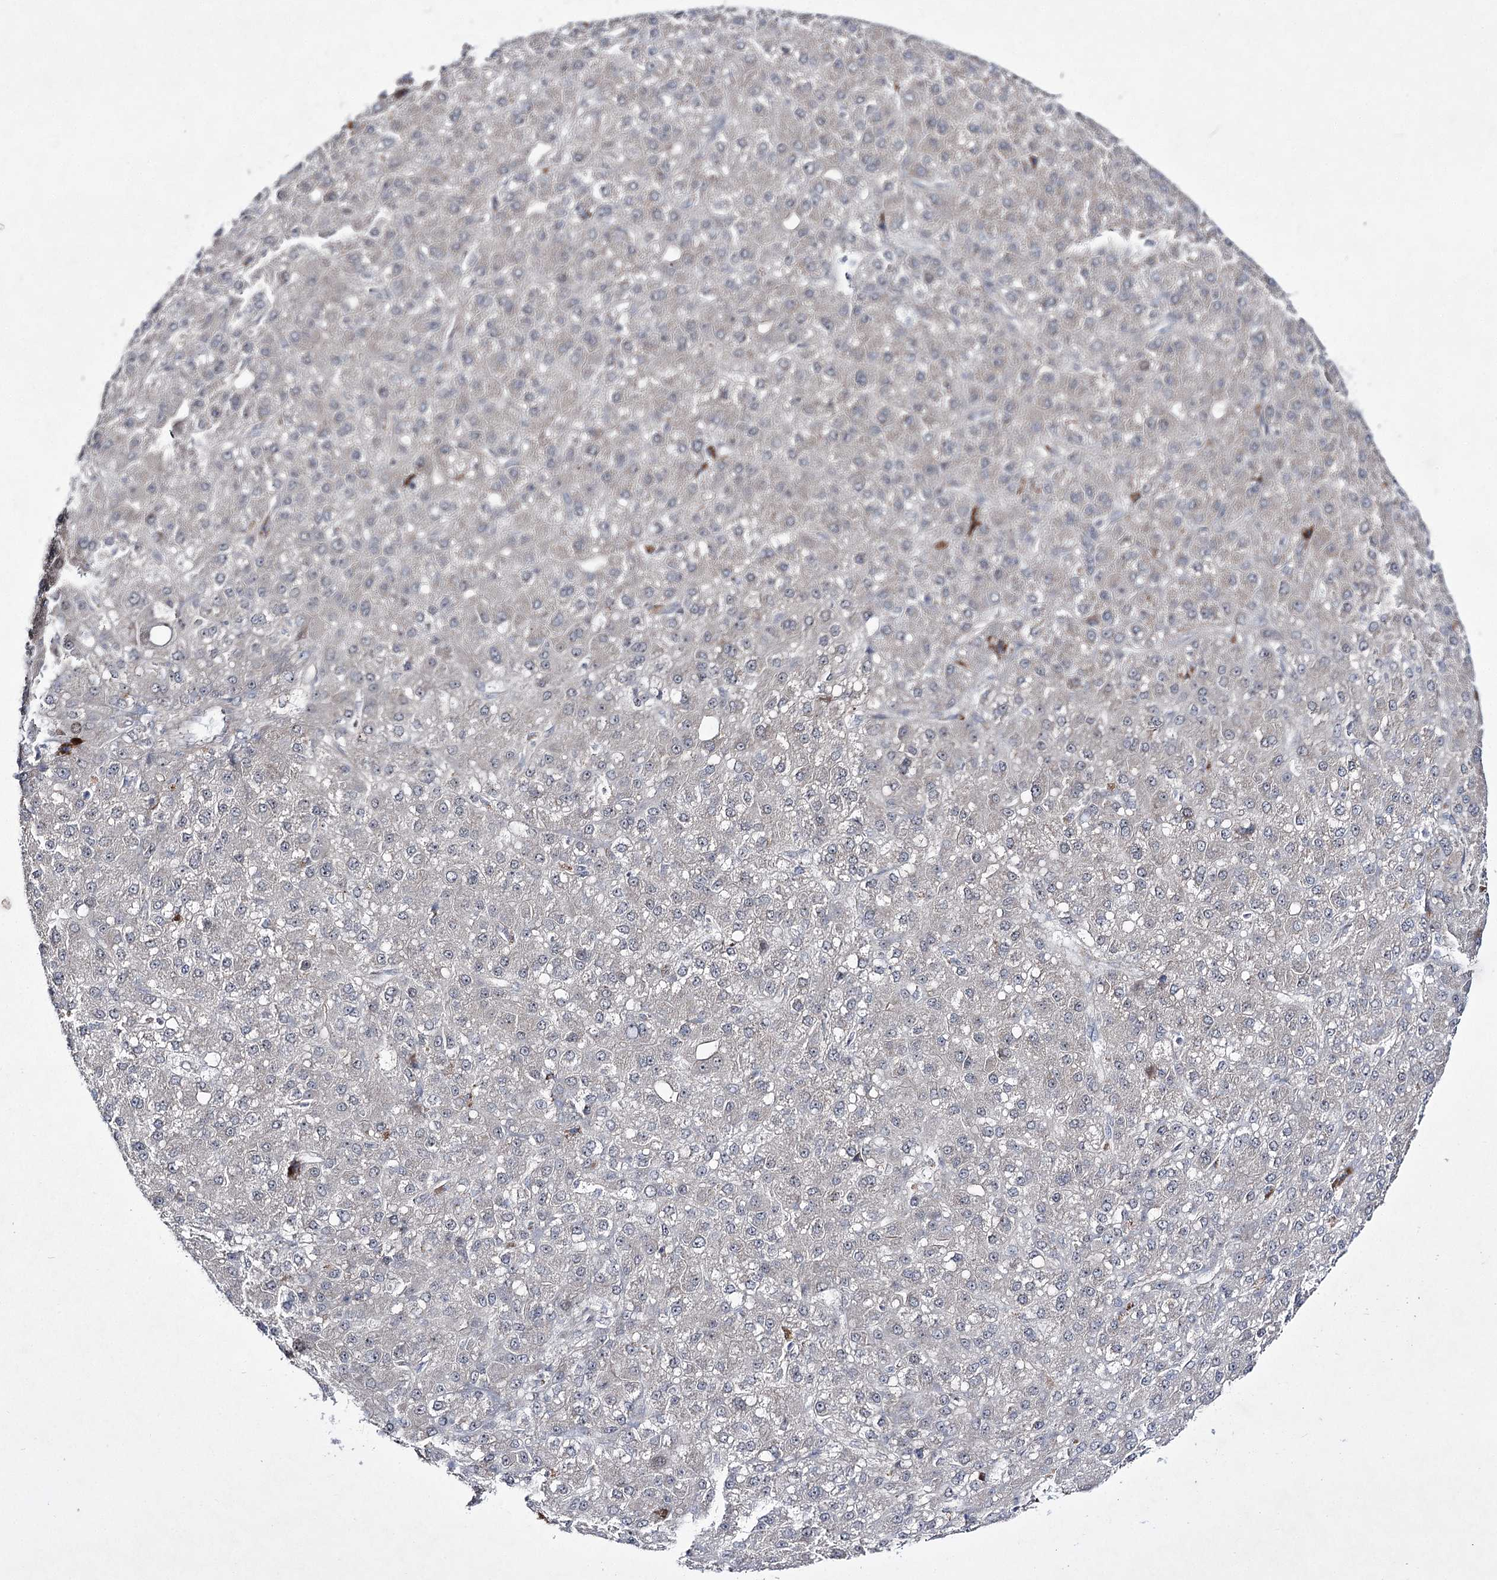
{"staining": {"intensity": "negative", "quantity": "none", "location": "none"}, "tissue": "liver cancer", "cell_type": "Tumor cells", "image_type": "cancer", "snomed": [{"axis": "morphology", "description": "Carcinoma, Hepatocellular, NOS"}, {"axis": "topography", "description": "Liver"}], "caption": "This is a histopathology image of immunohistochemistry (IHC) staining of liver cancer, which shows no positivity in tumor cells. Brightfield microscopy of IHC stained with DAB (brown) and hematoxylin (blue), captured at high magnification.", "gene": "HOXC11", "patient": {"sex": "male", "age": 67}}